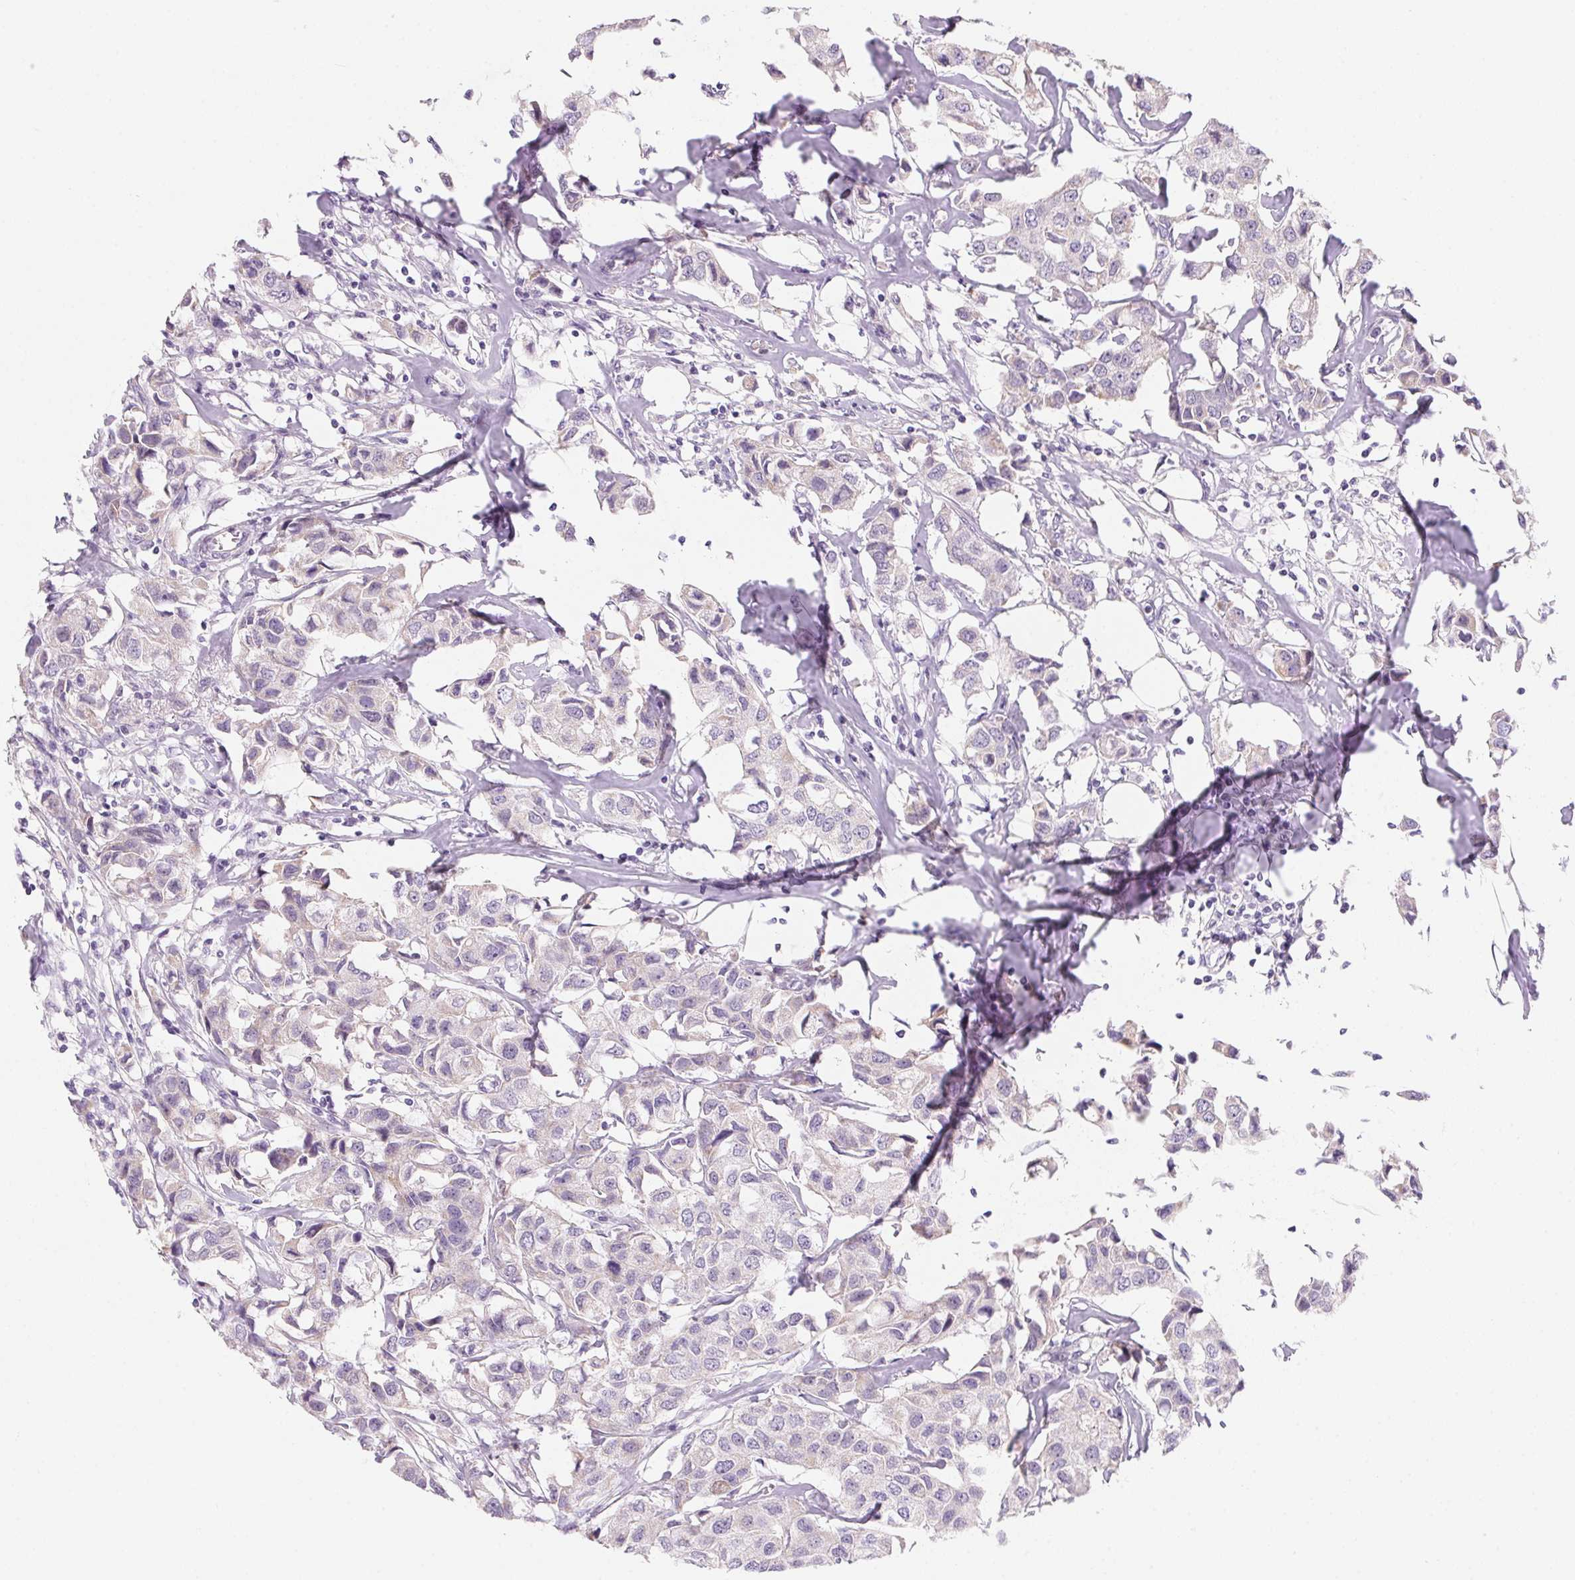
{"staining": {"intensity": "negative", "quantity": "none", "location": "none"}, "tissue": "breast cancer", "cell_type": "Tumor cells", "image_type": "cancer", "snomed": [{"axis": "morphology", "description": "Duct carcinoma"}, {"axis": "topography", "description": "Breast"}], "caption": "A high-resolution histopathology image shows immunohistochemistry (IHC) staining of breast invasive ductal carcinoma, which exhibits no significant positivity in tumor cells.", "gene": "DPPA5", "patient": {"sex": "female", "age": 80}}